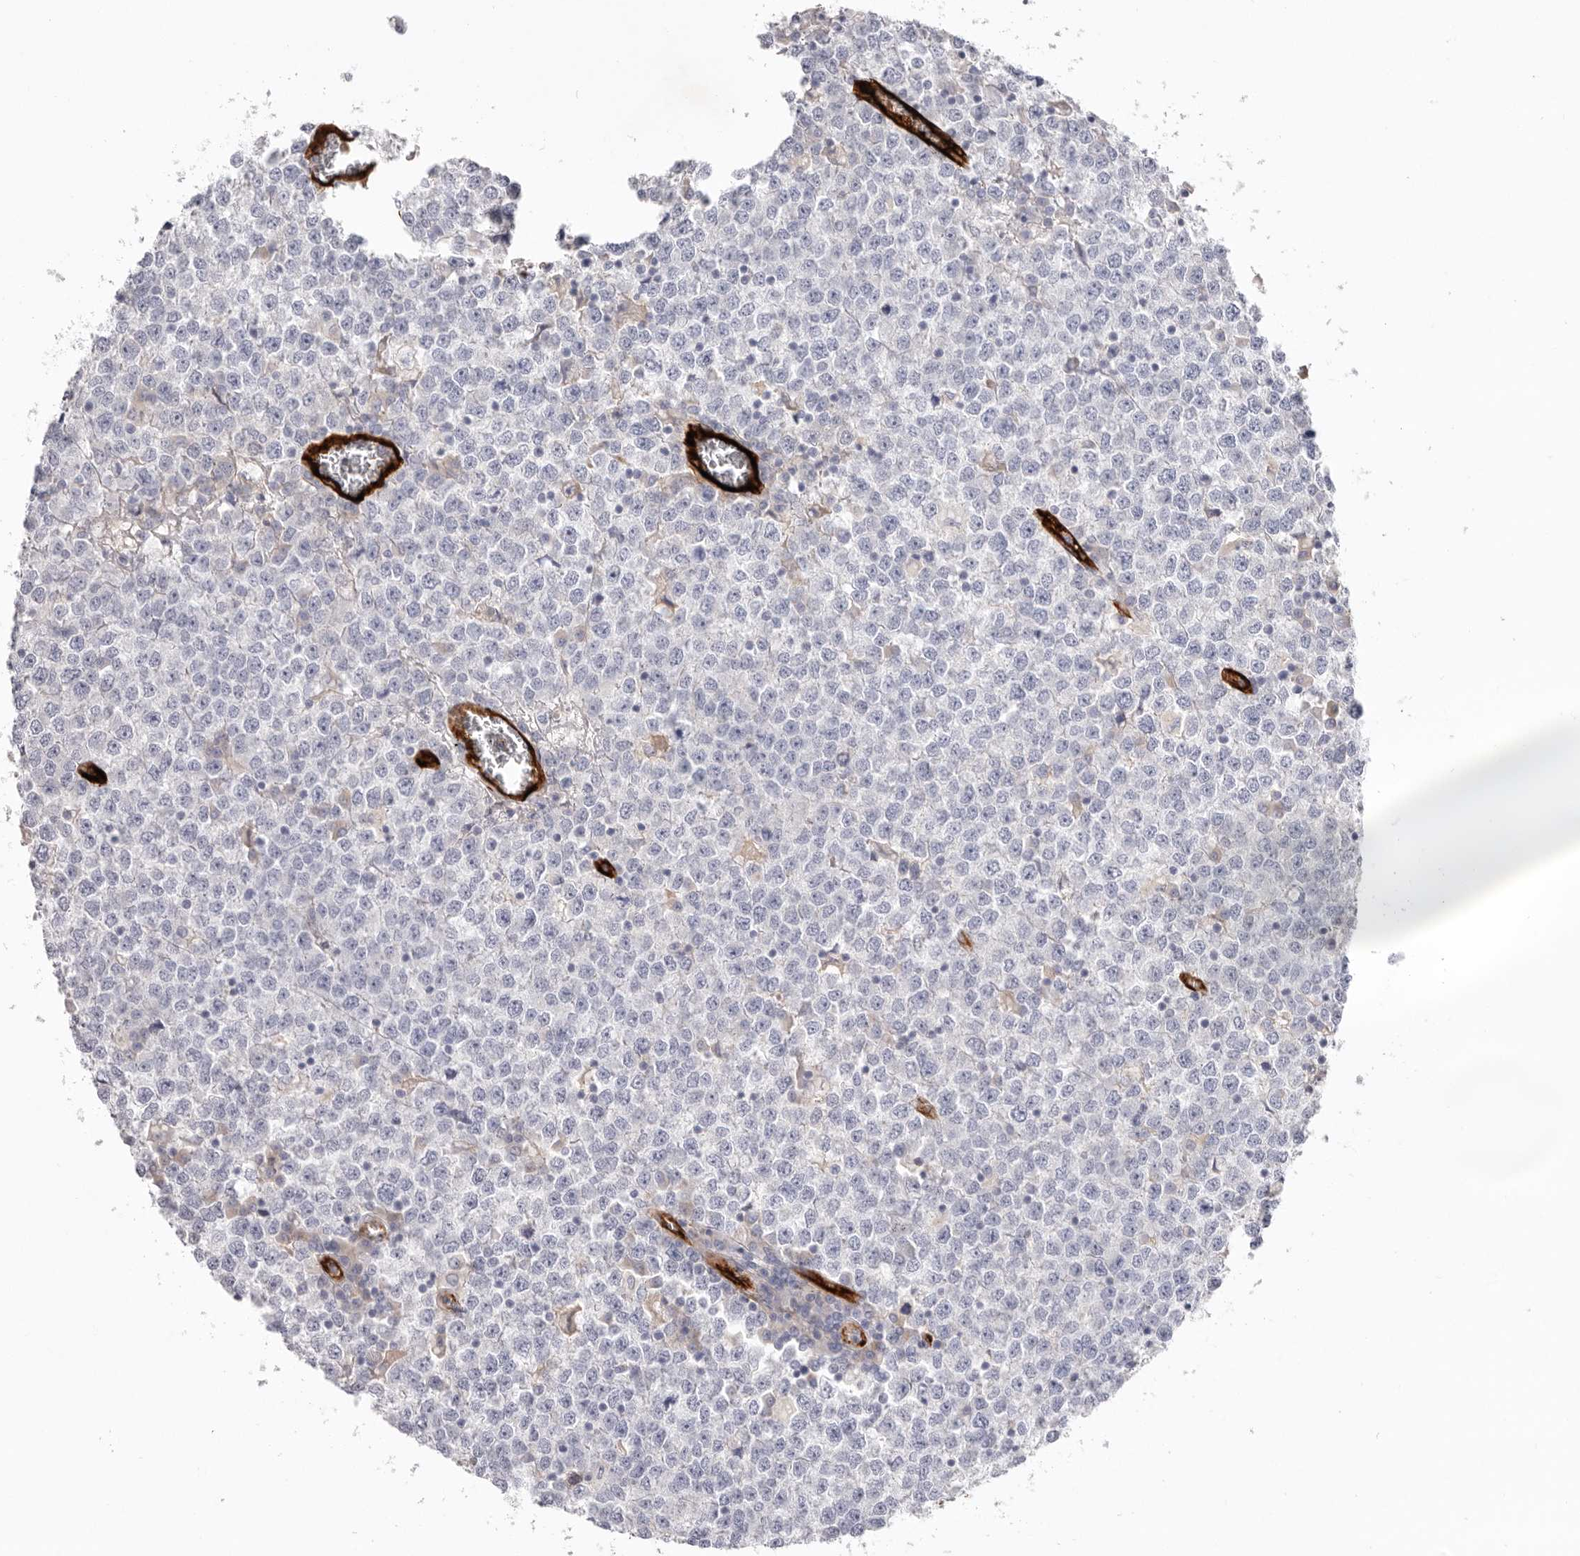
{"staining": {"intensity": "negative", "quantity": "none", "location": "none"}, "tissue": "testis cancer", "cell_type": "Tumor cells", "image_type": "cancer", "snomed": [{"axis": "morphology", "description": "Seminoma, NOS"}, {"axis": "topography", "description": "Testis"}], "caption": "Tumor cells show no significant protein positivity in testis cancer.", "gene": "LRRC66", "patient": {"sex": "male", "age": 65}}